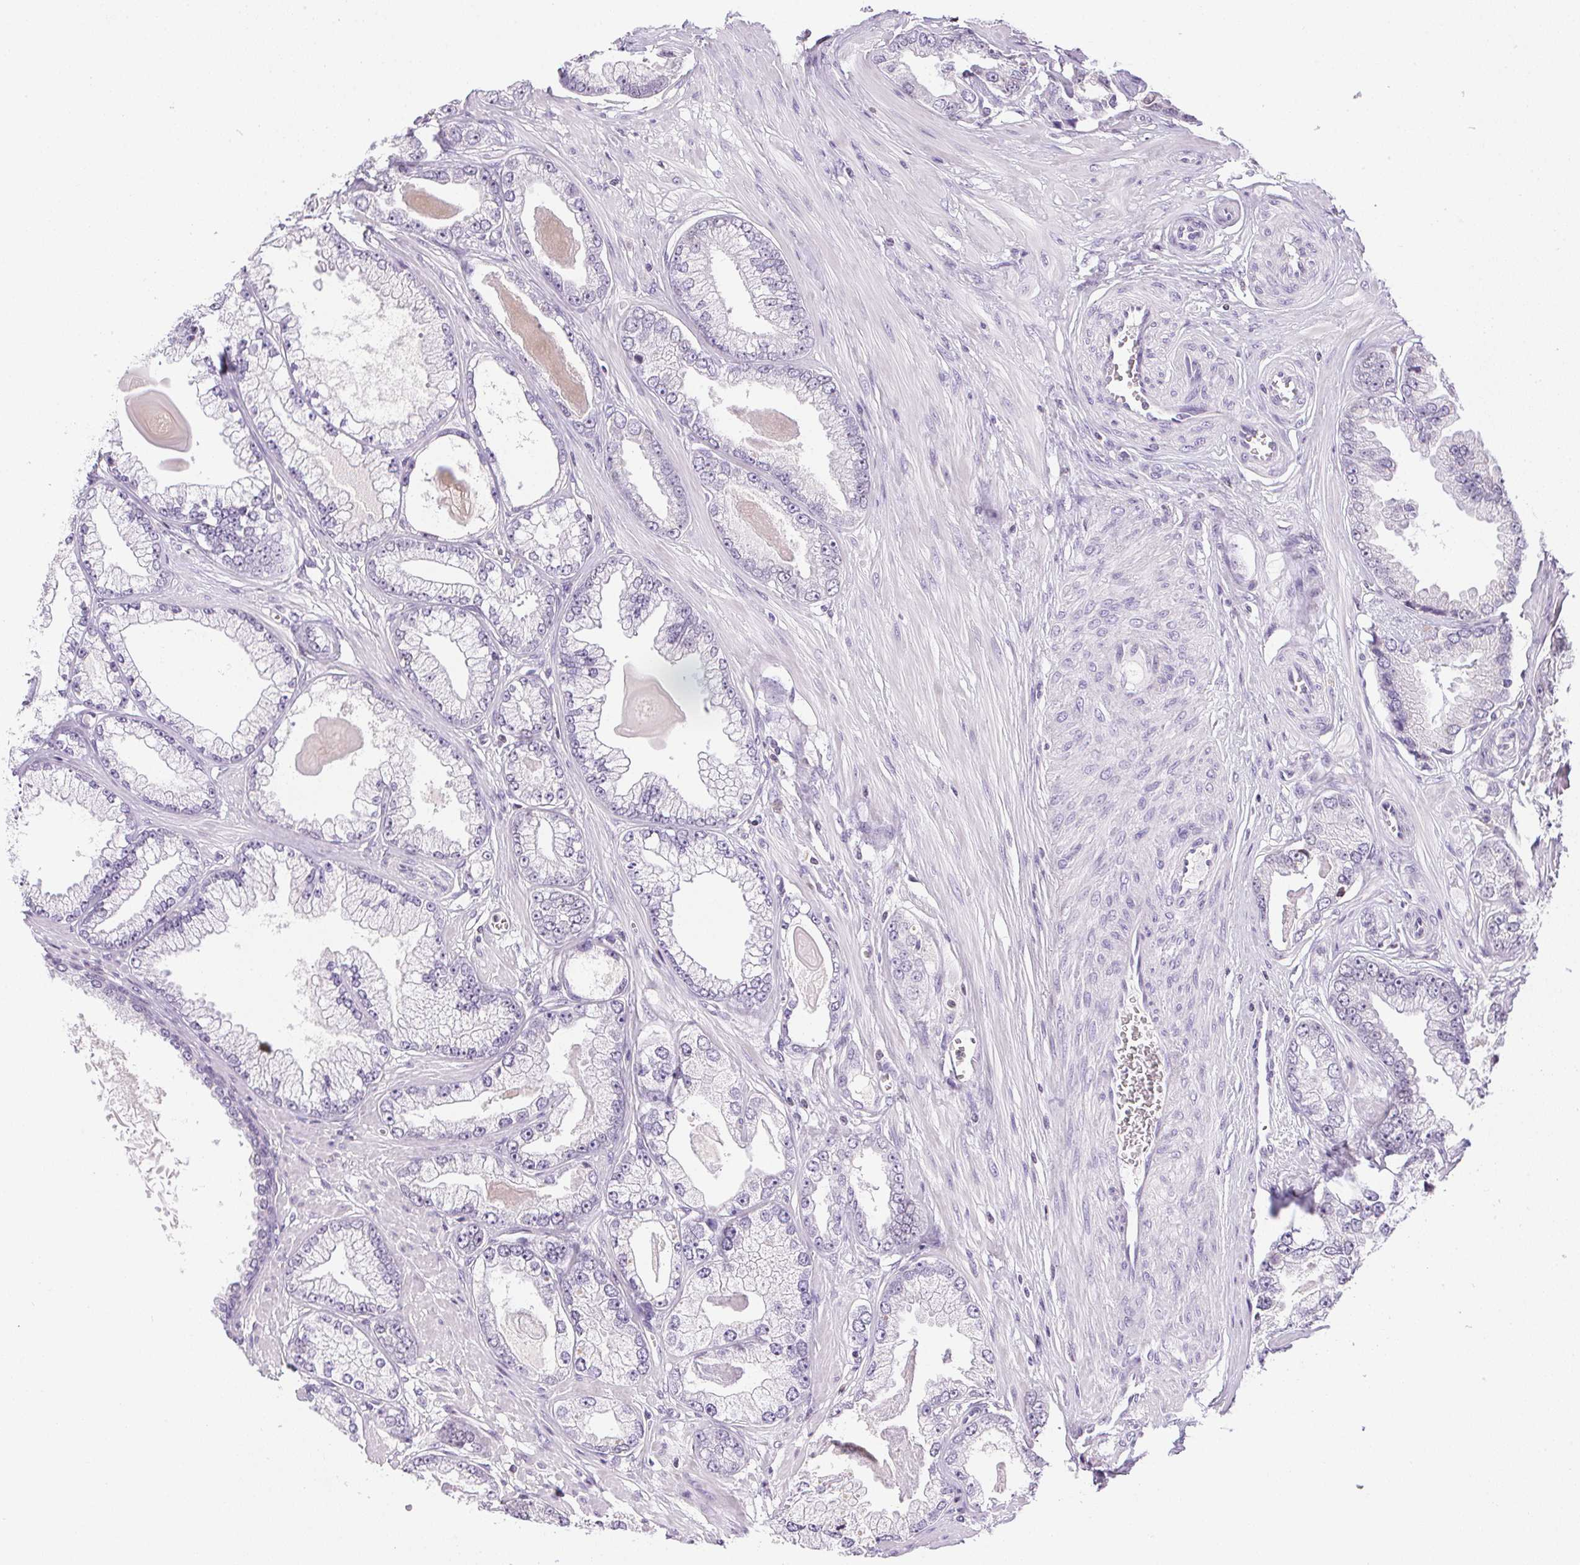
{"staining": {"intensity": "negative", "quantity": "none", "location": "none"}, "tissue": "prostate cancer", "cell_type": "Tumor cells", "image_type": "cancer", "snomed": [{"axis": "morphology", "description": "Adenocarcinoma, Low grade"}, {"axis": "topography", "description": "Prostate"}], "caption": "This is an IHC photomicrograph of human prostate cancer (adenocarcinoma (low-grade)). There is no expression in tumor cells.", "gene": "PRL", "patient": {"sex": "male", "age": 64}}